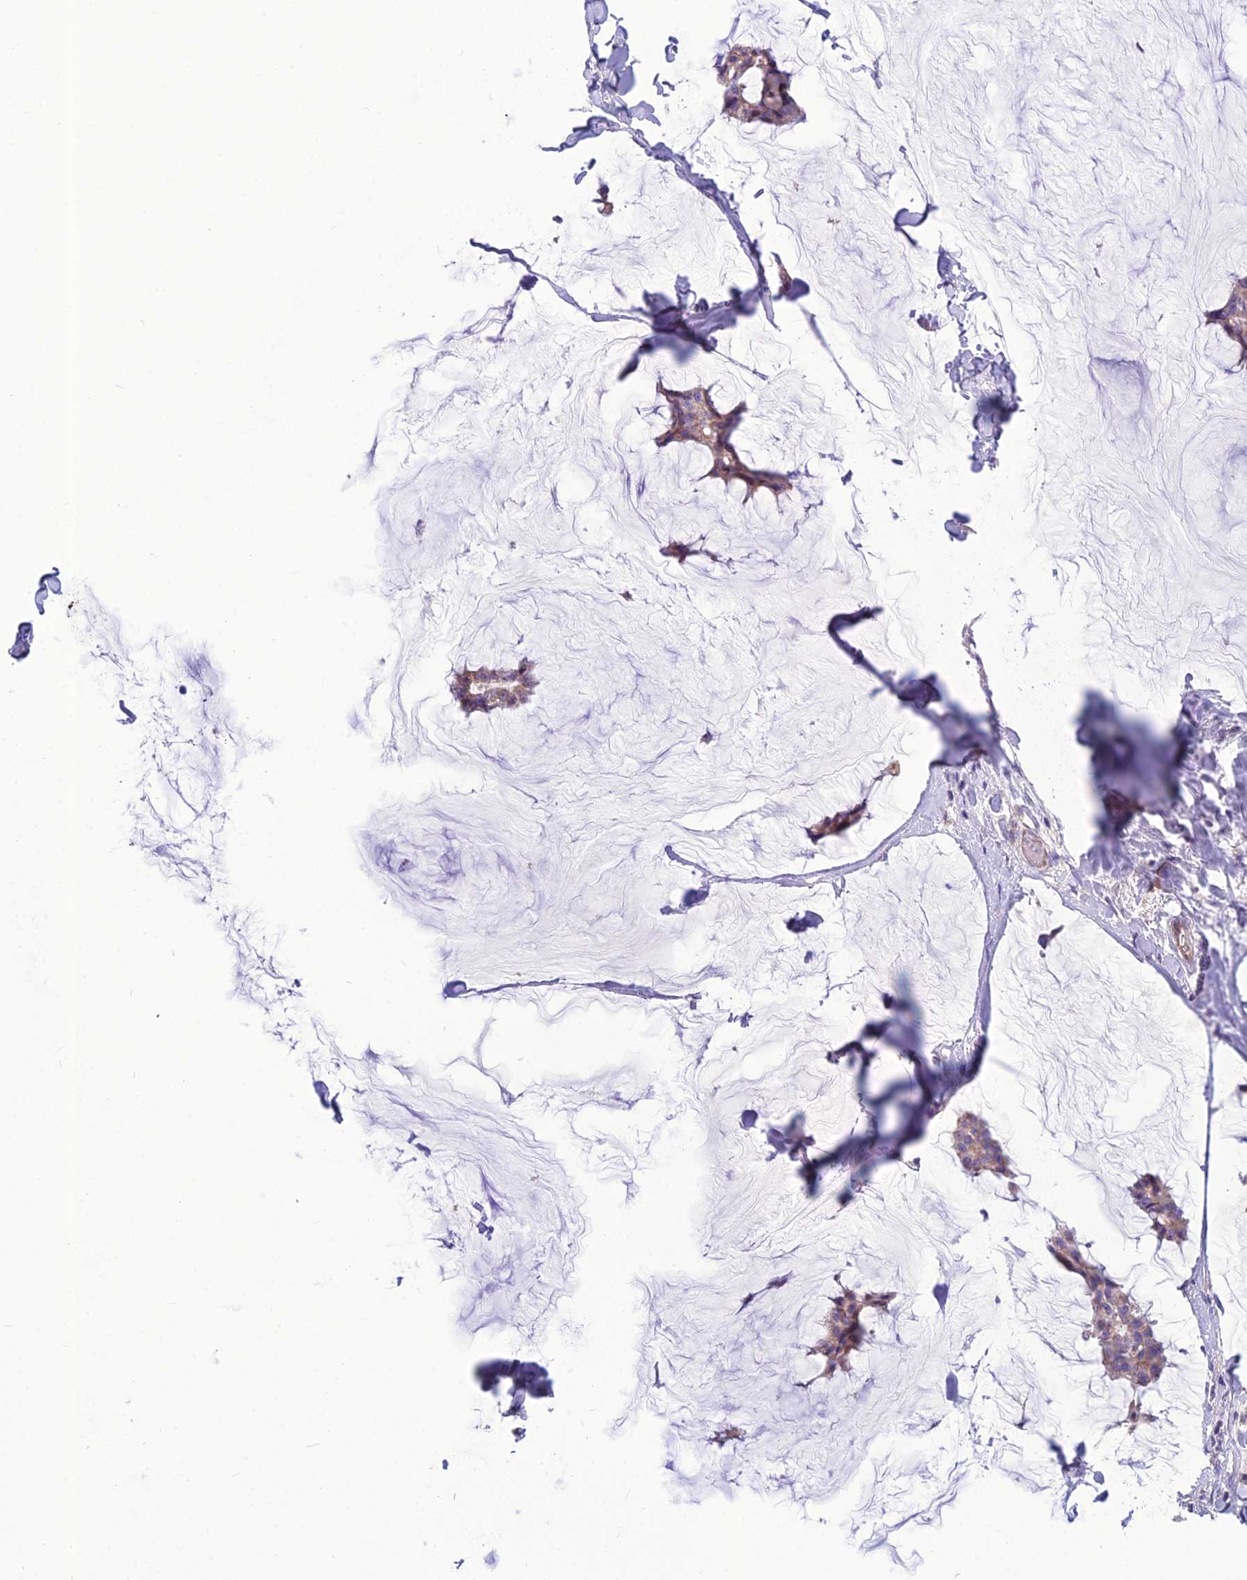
{"staining": {"intensity": "weak", "quantity": "25%-75%", "location": "cytoplasmic/membranous"}, "tissue": "breast cancer", "cell_type": "Tumor cells", "image_type": "cancer", "snomed": [{"axis": "morphology", "description": "Duct carcinoma"}, {"axis": "topography", "description": "Breast"}], "caption": "Protein staining of infiltrating ductal carcinoma (breast) tissue exhibits weak cytoplasmic/membranous positivity in approximately 25%-75% of tumor cells.", "gene": "BHMT2", "patient": {"sex": "female", "age": 93}}